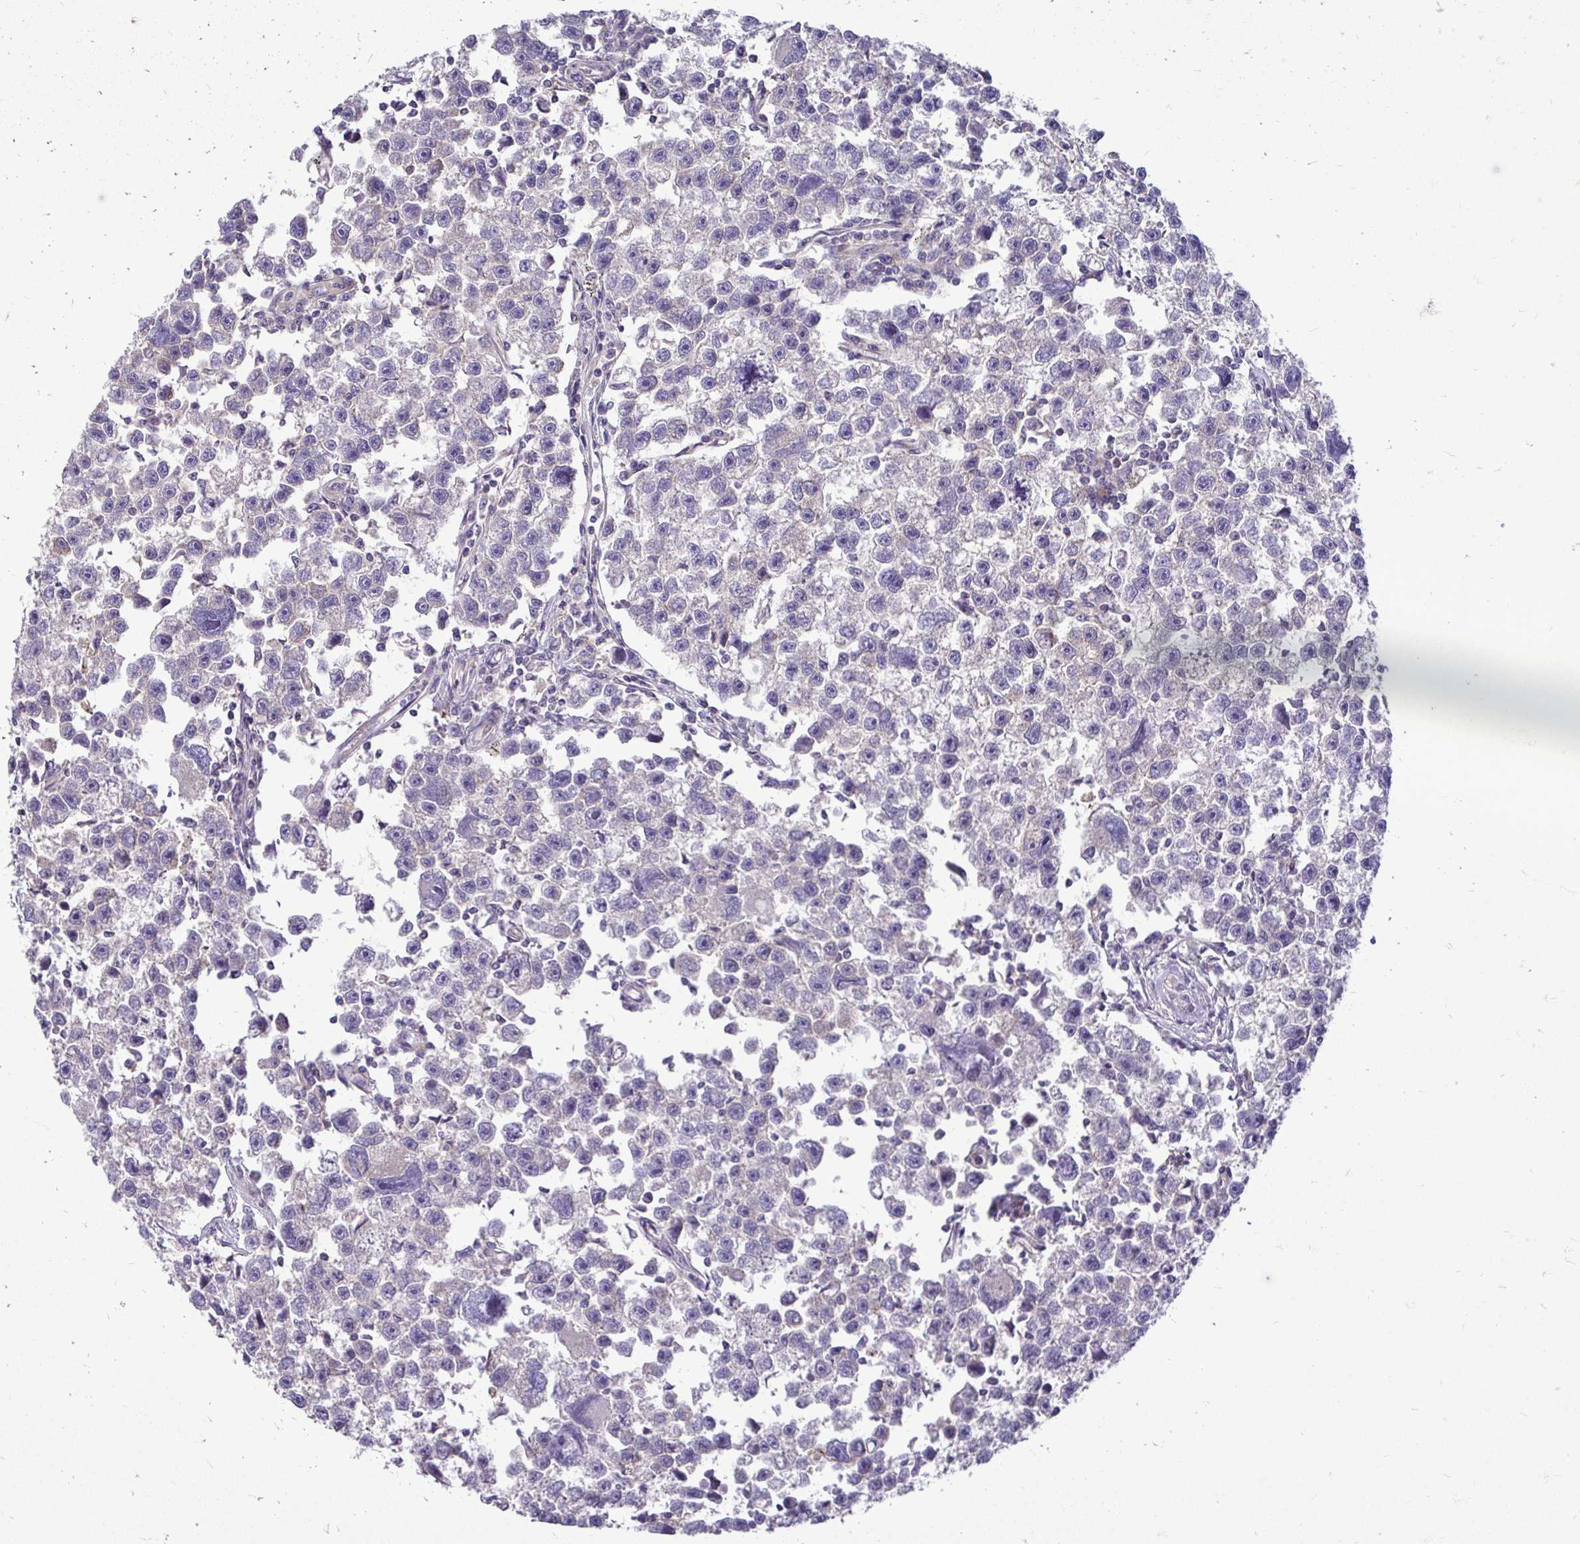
{"staining": {"intensity": "negative", "quantity": "none", "location": "none"}, "tissue": "testis cancer", "cell_type": "Tumor cells", "image_type": "cancer", "snomed": [{"axis": "morphology", "description": "Seminoma, NOS"}, {"axis": "topography", "description": "Testis"}], "caption": "A high-resolution image shows immunohistochemistry staining of testis cancer, which exhibits no significant positivity in tumor cells.", "gene": "FMR1", "patient": {"sex": "male", "age": 26}}